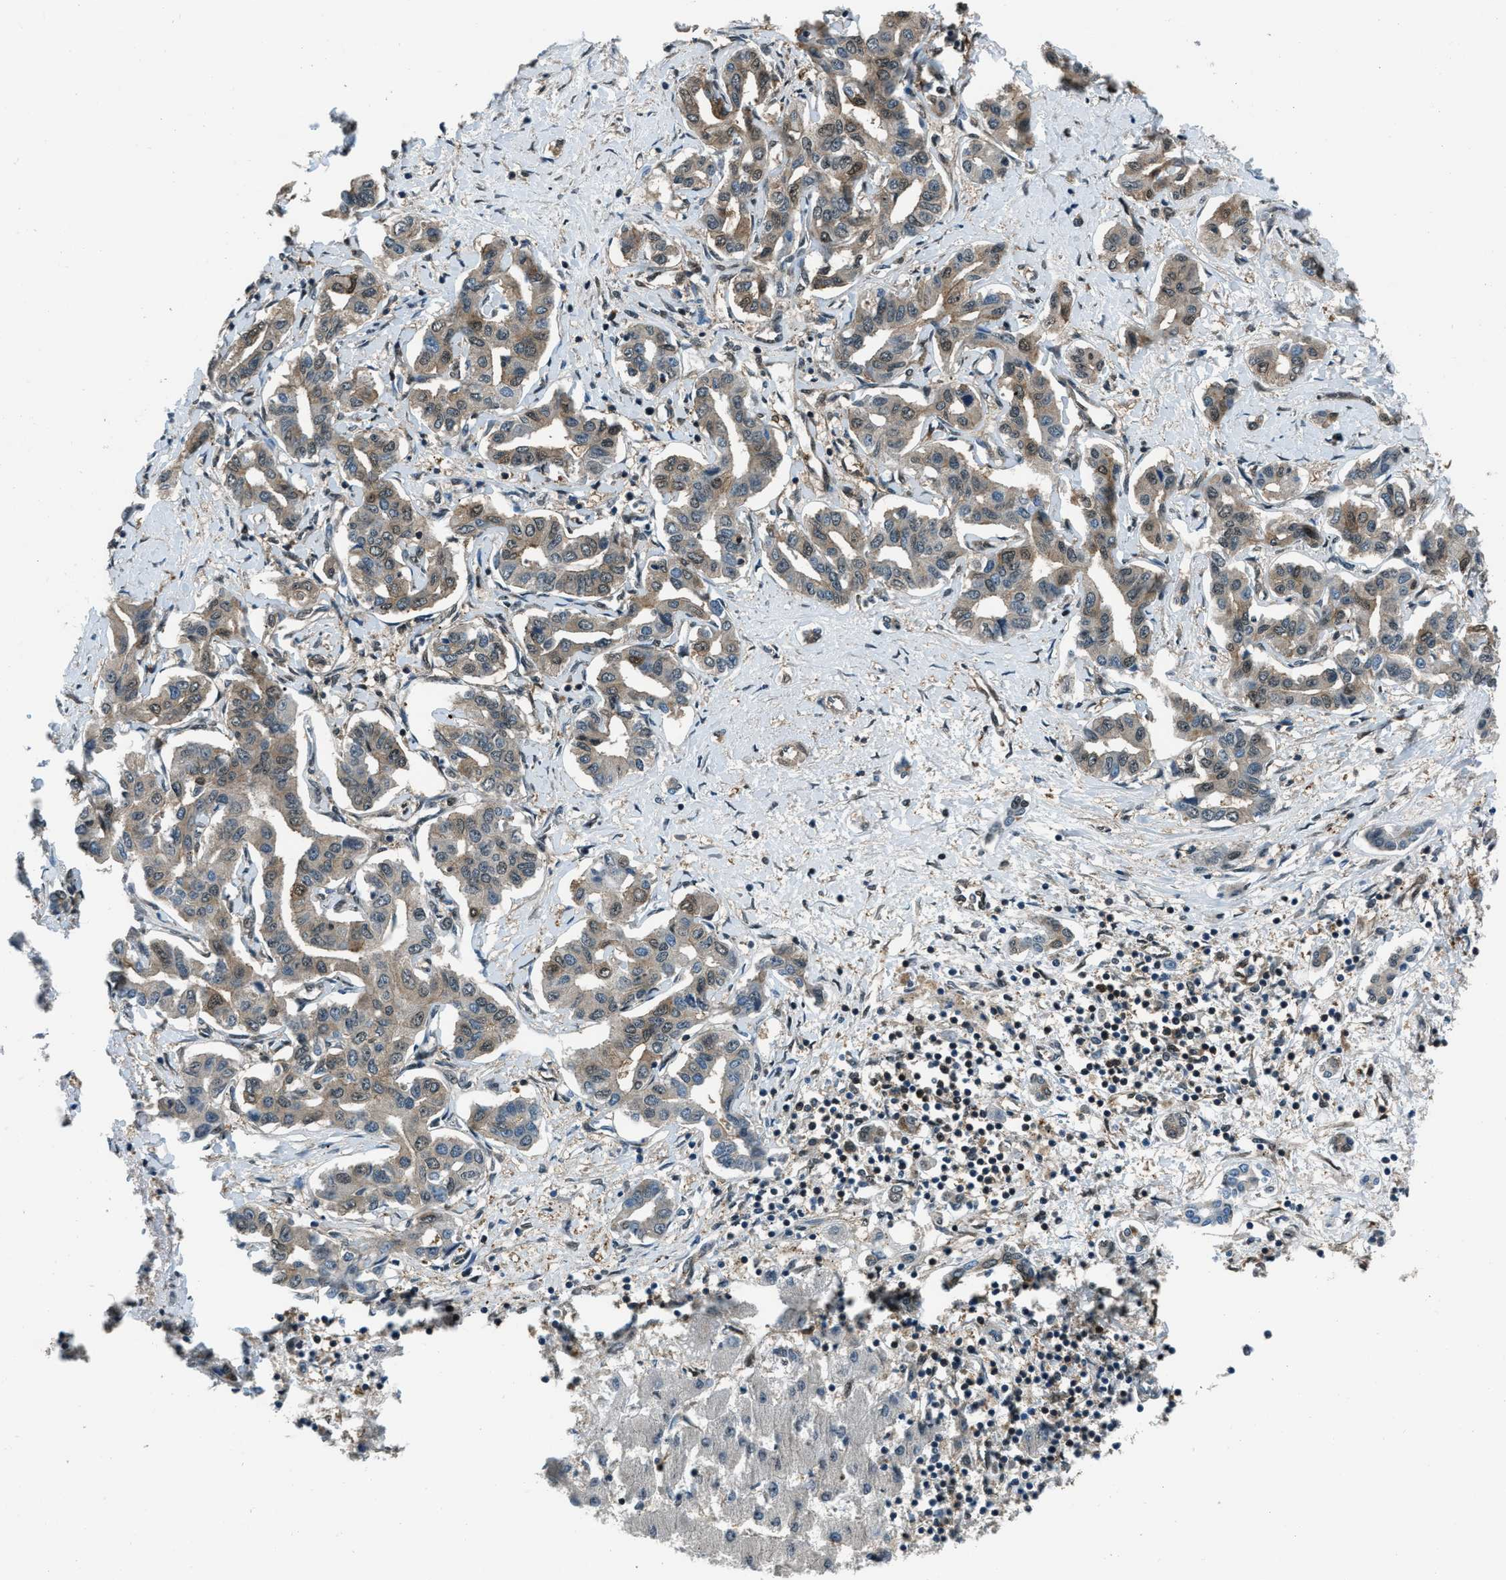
{"staining": {"intensity": "weak", "quantity": ">75%", "location": "cytoplasmic/membranous,nuclear"}, "tissue": "liver cancer", "cell_type": "Tumor cells", "image_type": "cancer", "snomed": [{"axis": "morphology", "description": "Cholangiocarcinoma"}, {"axis": "topography", "description": "Liver"}], "caption": "A high-resolution photomicrograph shows IHC staining of liver cancer, which shows weak cytoplasmic/membranous and nuclear positivity in approximately >75% of tumor cells.", "gene": "NUDCD3", "patient": {"sex": "male", "age": 59}}